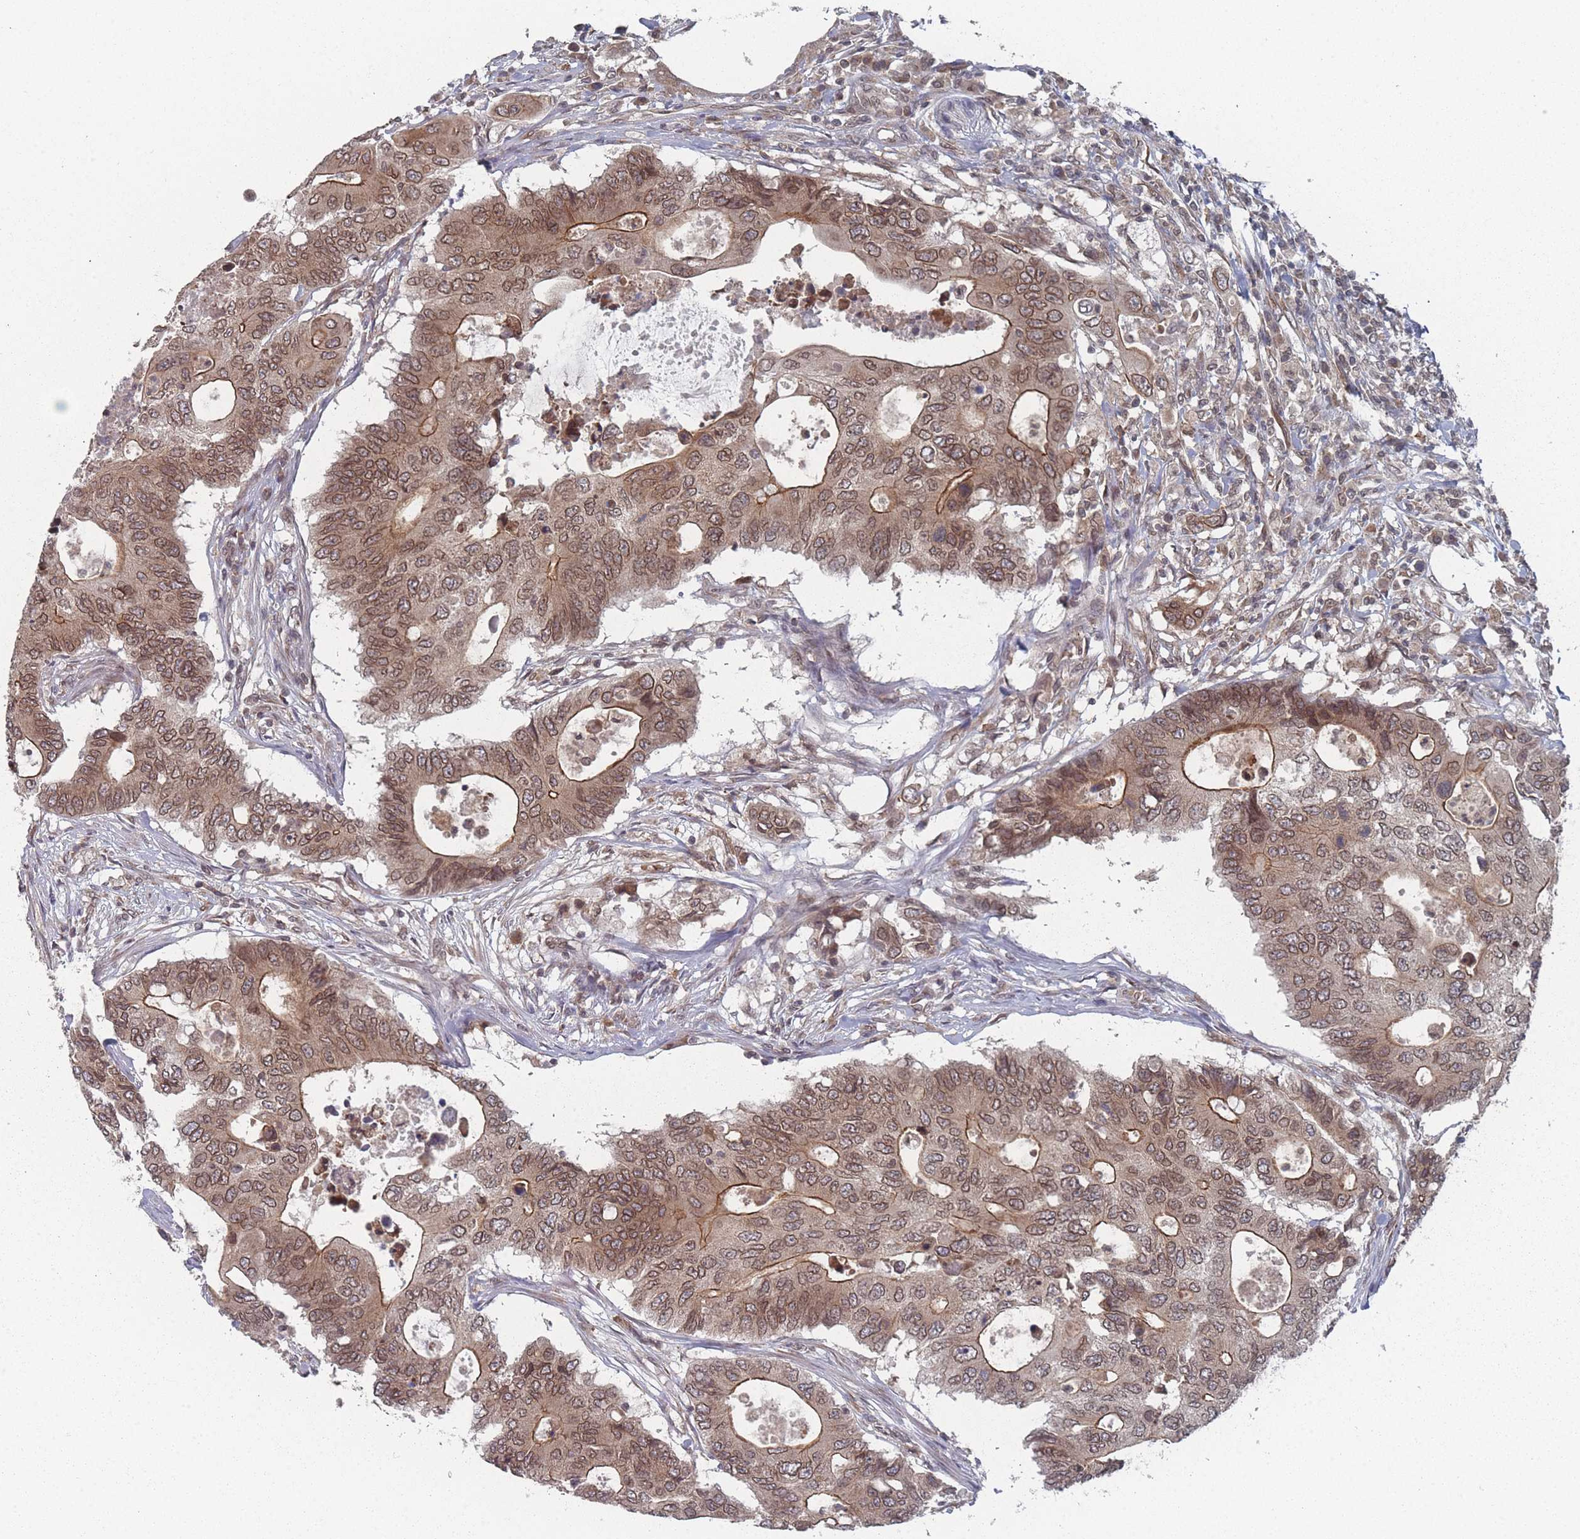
{"staining": {"intensity": "moderate", "quantity": ">75%", "location": "cytoplasmic/membranous,nuclear"}, "tissue": "colorectal cancer", "cell_type": "Tumor cells", "image_type": "cancer", "snomed": [{"axis": "morphology", "description": "Adenocarcinoma, NOS"}, {"axis": "topography", "description": "Colon"}], "caption": "Immunohistochemical staining of colorectal cancer exhibits medium levels of moderate cytoplasmic/membranous and nuclear expression in approximately >75% of tumor cells. The staining was performed using DAB (3,3'-diaminobenzidine), with brown indicating positive protein expression. Nuclei are stained blue with hematoxylin.", "gene": "TBC1D25", "patient": {"sex": "male", "age": 71}}